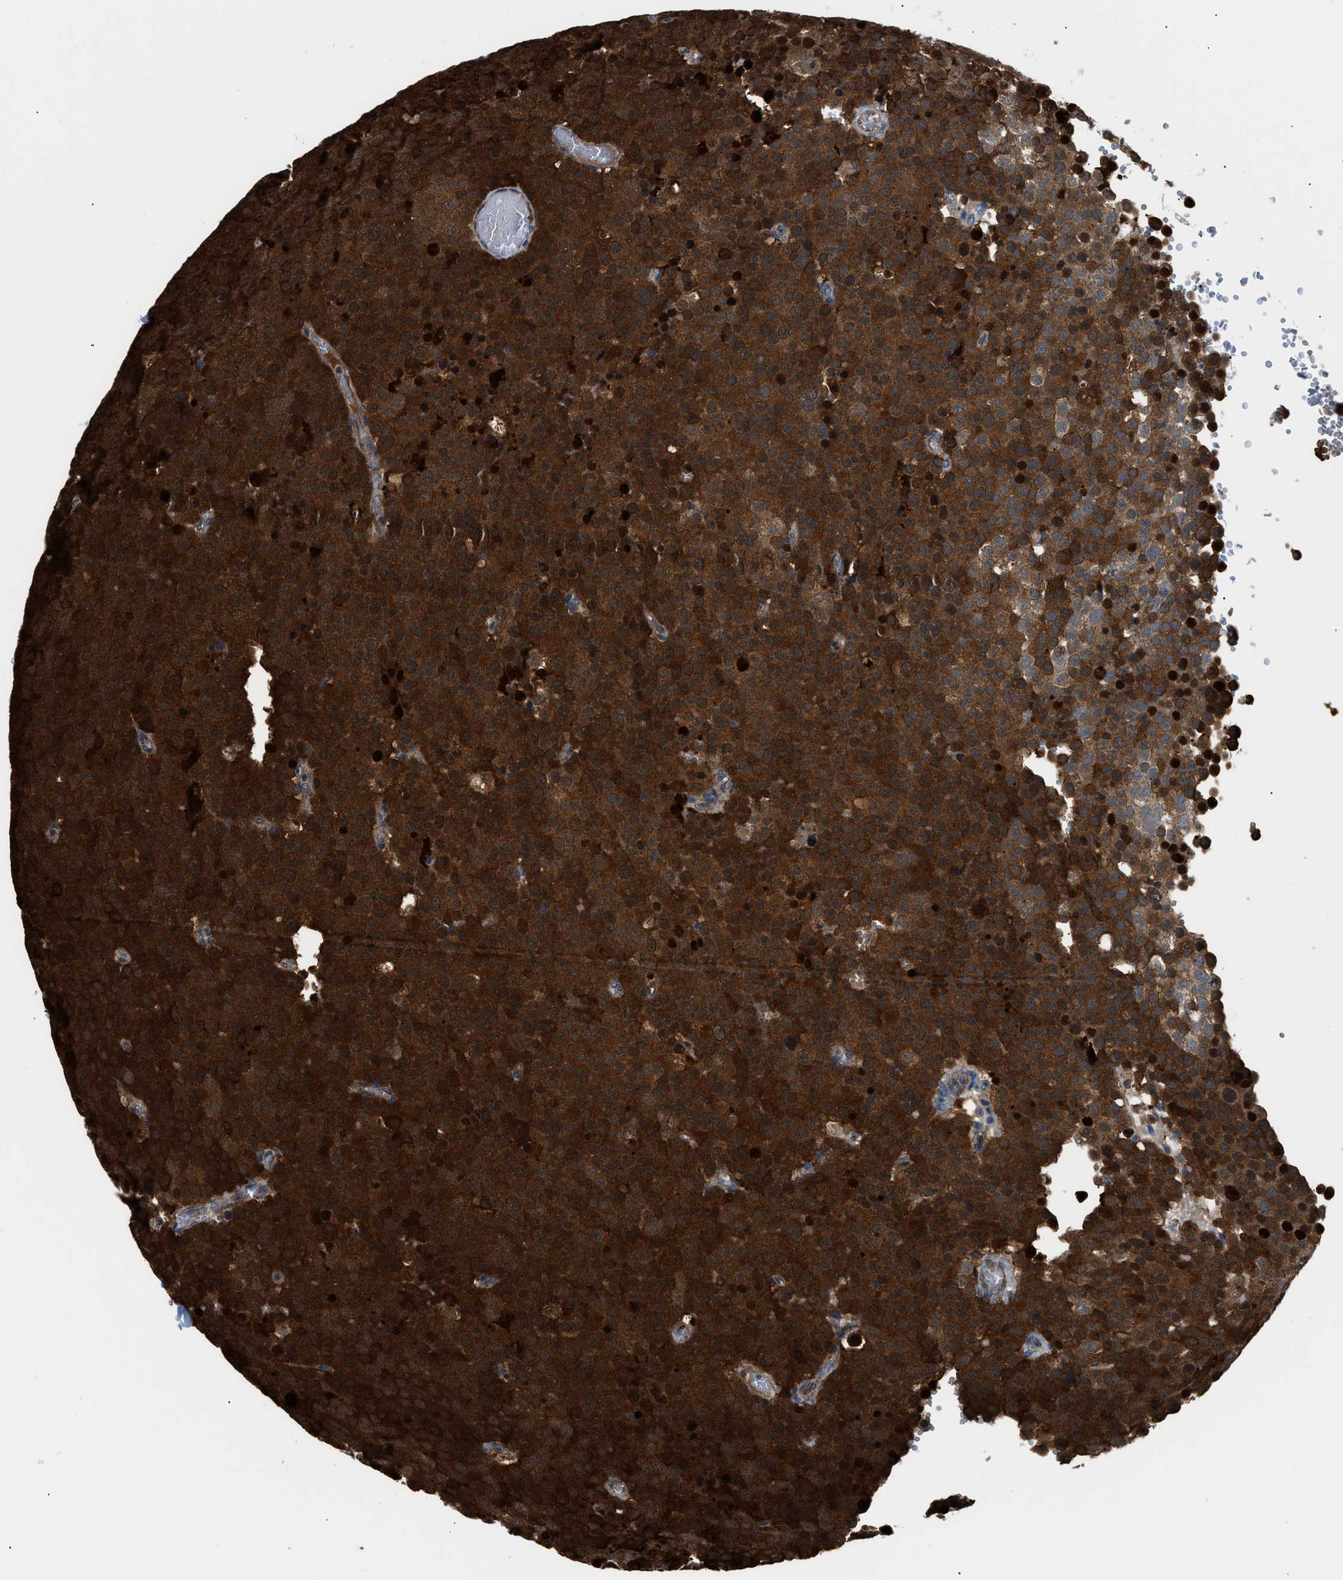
{"staining": {"intensity": "strong", "quantity": ">75%", "location": "cytoplasmic/membranous"}, "tissue": "testis cancer", "cell_type": "Tumor cells", "image_type": "cancer", "snomed": [{"axis": "morphology", "description": "Normal tissue, NOS"}, {"axis": "morphology", "description": "Seminoma, NOS"}, {"axis": "topography", "description": "Testis"}], "caption": "Brown immunohistochemical staining in testis cancer displays strong cytoplasmic/membranous staining in approximately >75% of tumor cells. The staining is performed using DAB brown chromogen to label protein expression. The nuclei are counter-stained blue using hematoxylin.", "gene": "YWHAE", "patient": {"sex": "male", "age": 71}}